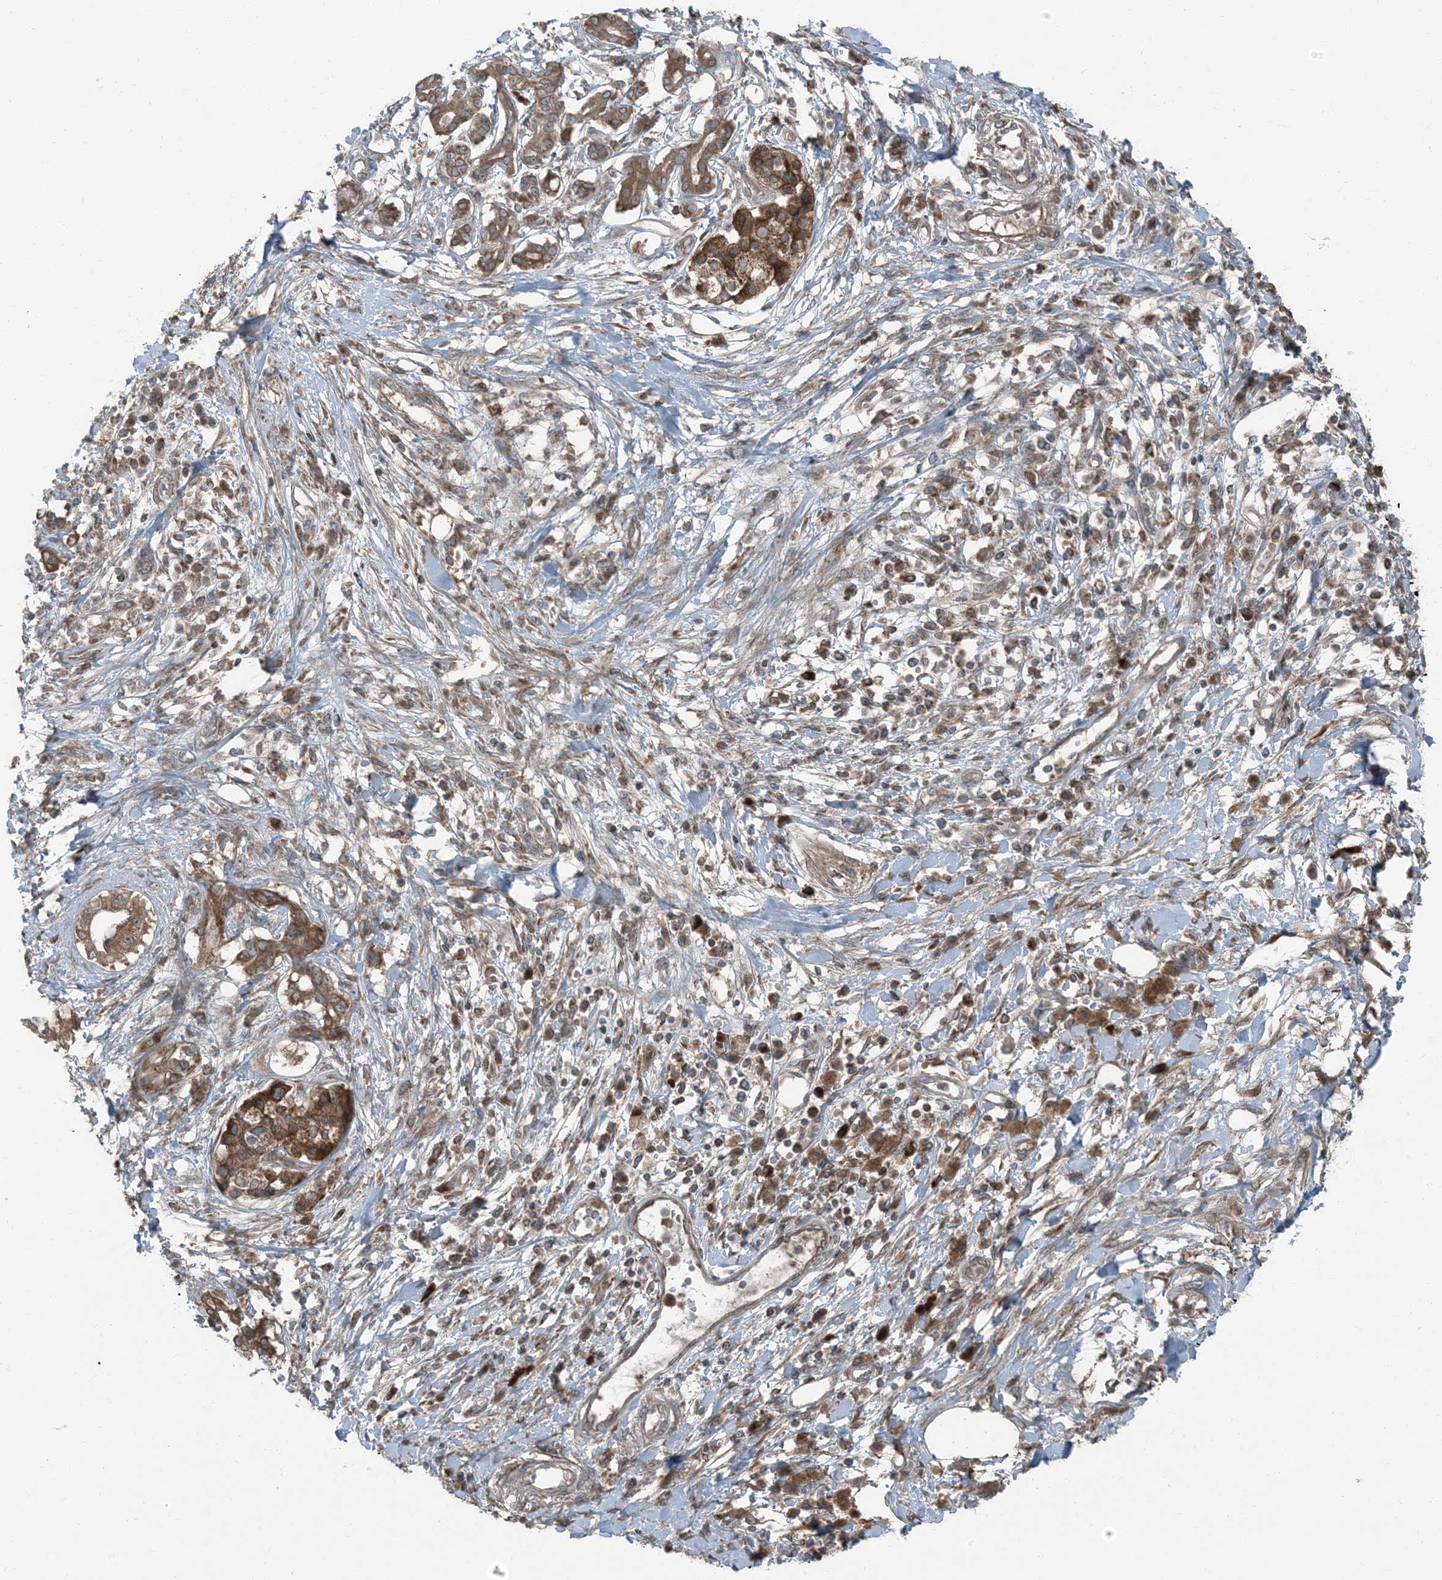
{"staining": {"intensity": "strong", "quantity": "25%-75%", "location": "cytoplasmic/membranous"}, "tissue": "pancreatic cancer", "cell_type": "Tumor cells", "image_type": "cancer", "snomed": [{"axis": "morphology", "description": "Adenocarcinoma, NOS"}, {"axis": "topography", "description": "Pancreas"}], "caption": "Adenocarcinoma (pancreatic) stained with a brown dye displays strong cytoplasmic/membranous positive expression in about 25%-75% of tumor cells.", "gene": "RAB3GAP1", "patient": {"sex": "female", "age": 56}}